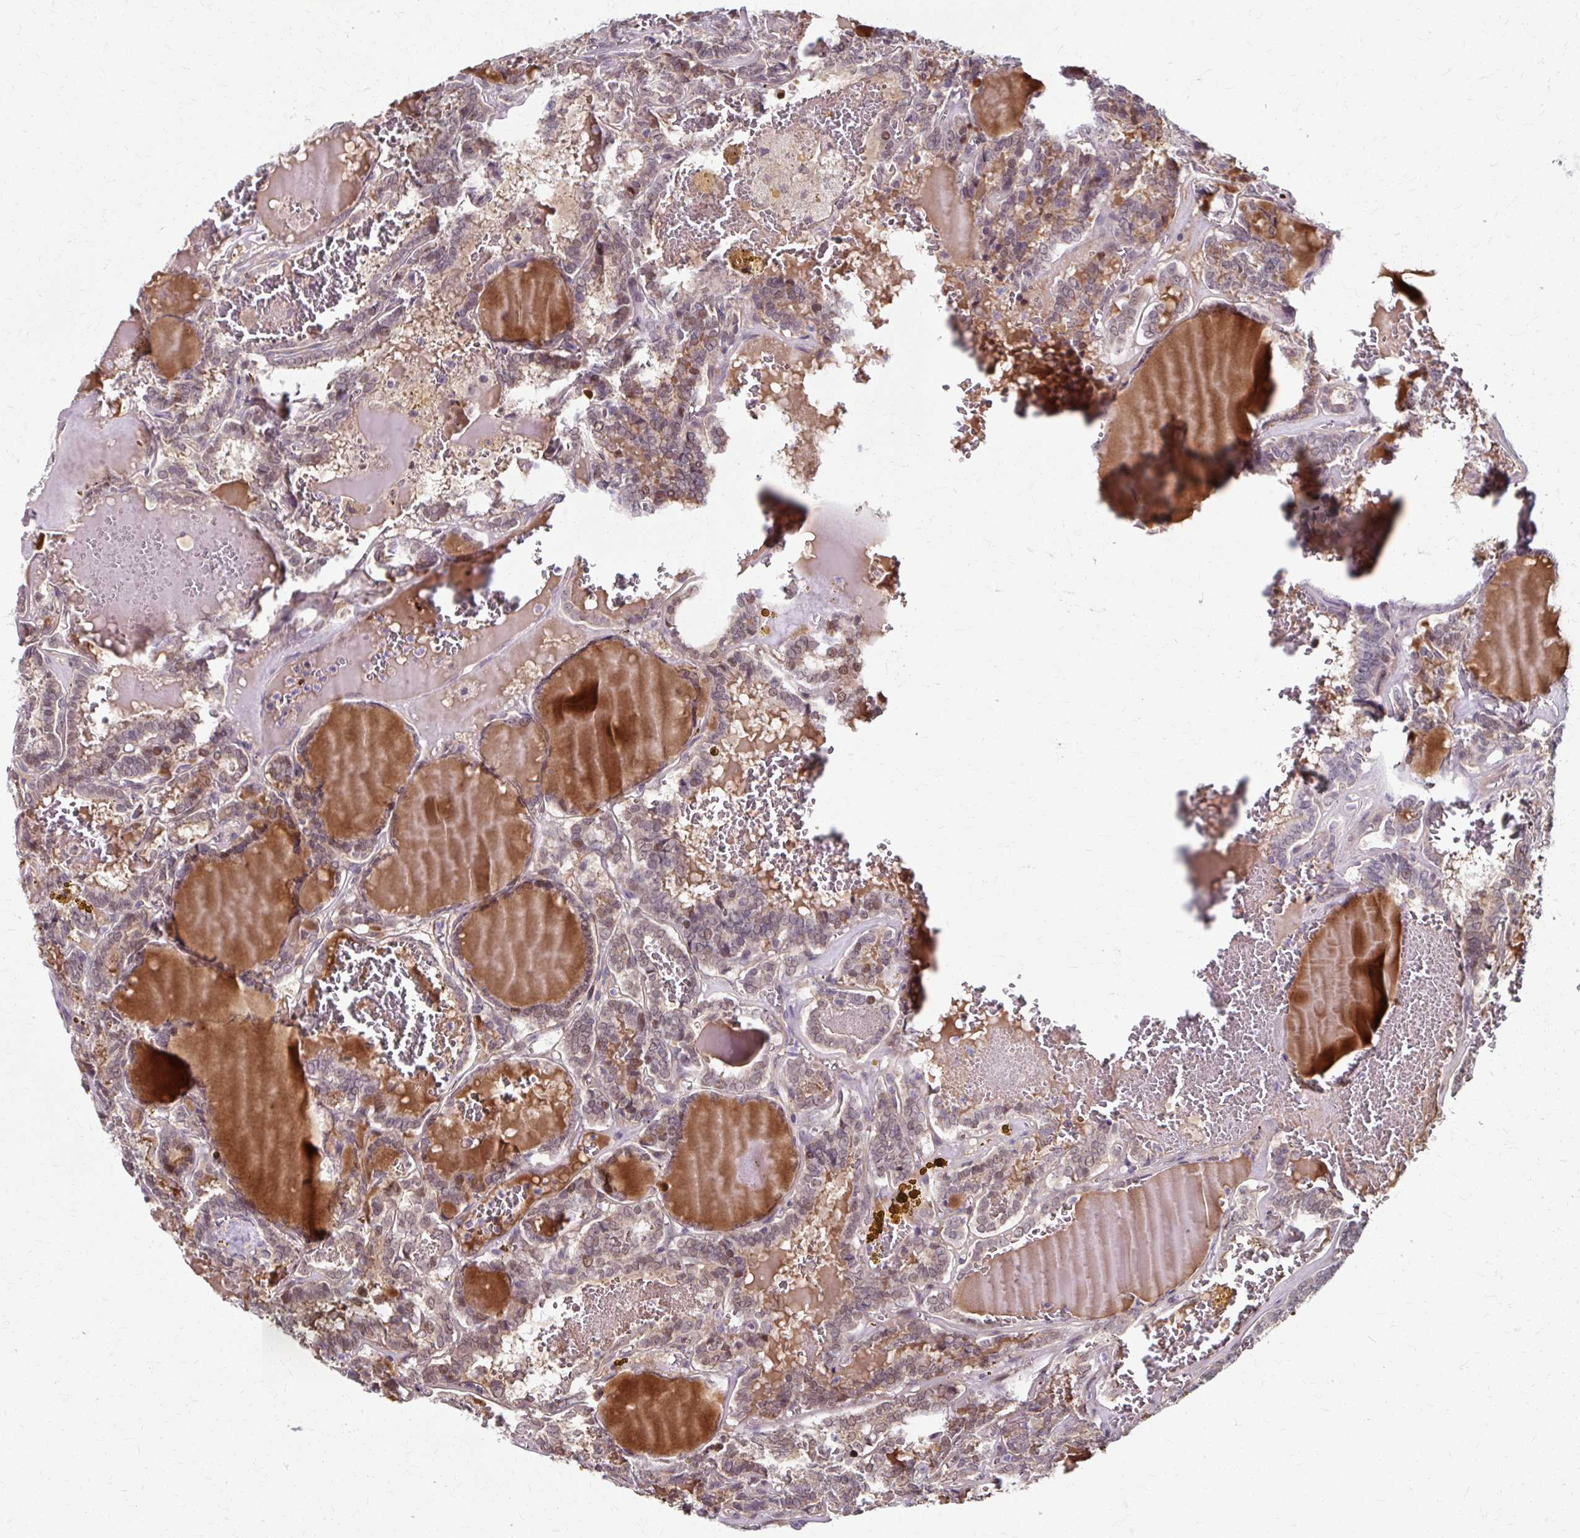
{"staining": {"intensity": "weak", "quantity": "<25%", "location": "cytoplasmic/membranous,nuclear"}, "tissue": "thyroid cancer", "cell_type": "Tumor cells", "image_type": "cancer", "snomed": [{"axis": "morphology", "description": "Papillary adenocarcinoma, NOS"}, {"axis": "topography", "description": "Thyroid gland"}], "caption": "Immunohistochemistry (IHC) of human thyroid cancer exhibits no staining in tumor cells.", "gene": "ZNF555", "patient": {"sex": "female", "age": 72}}